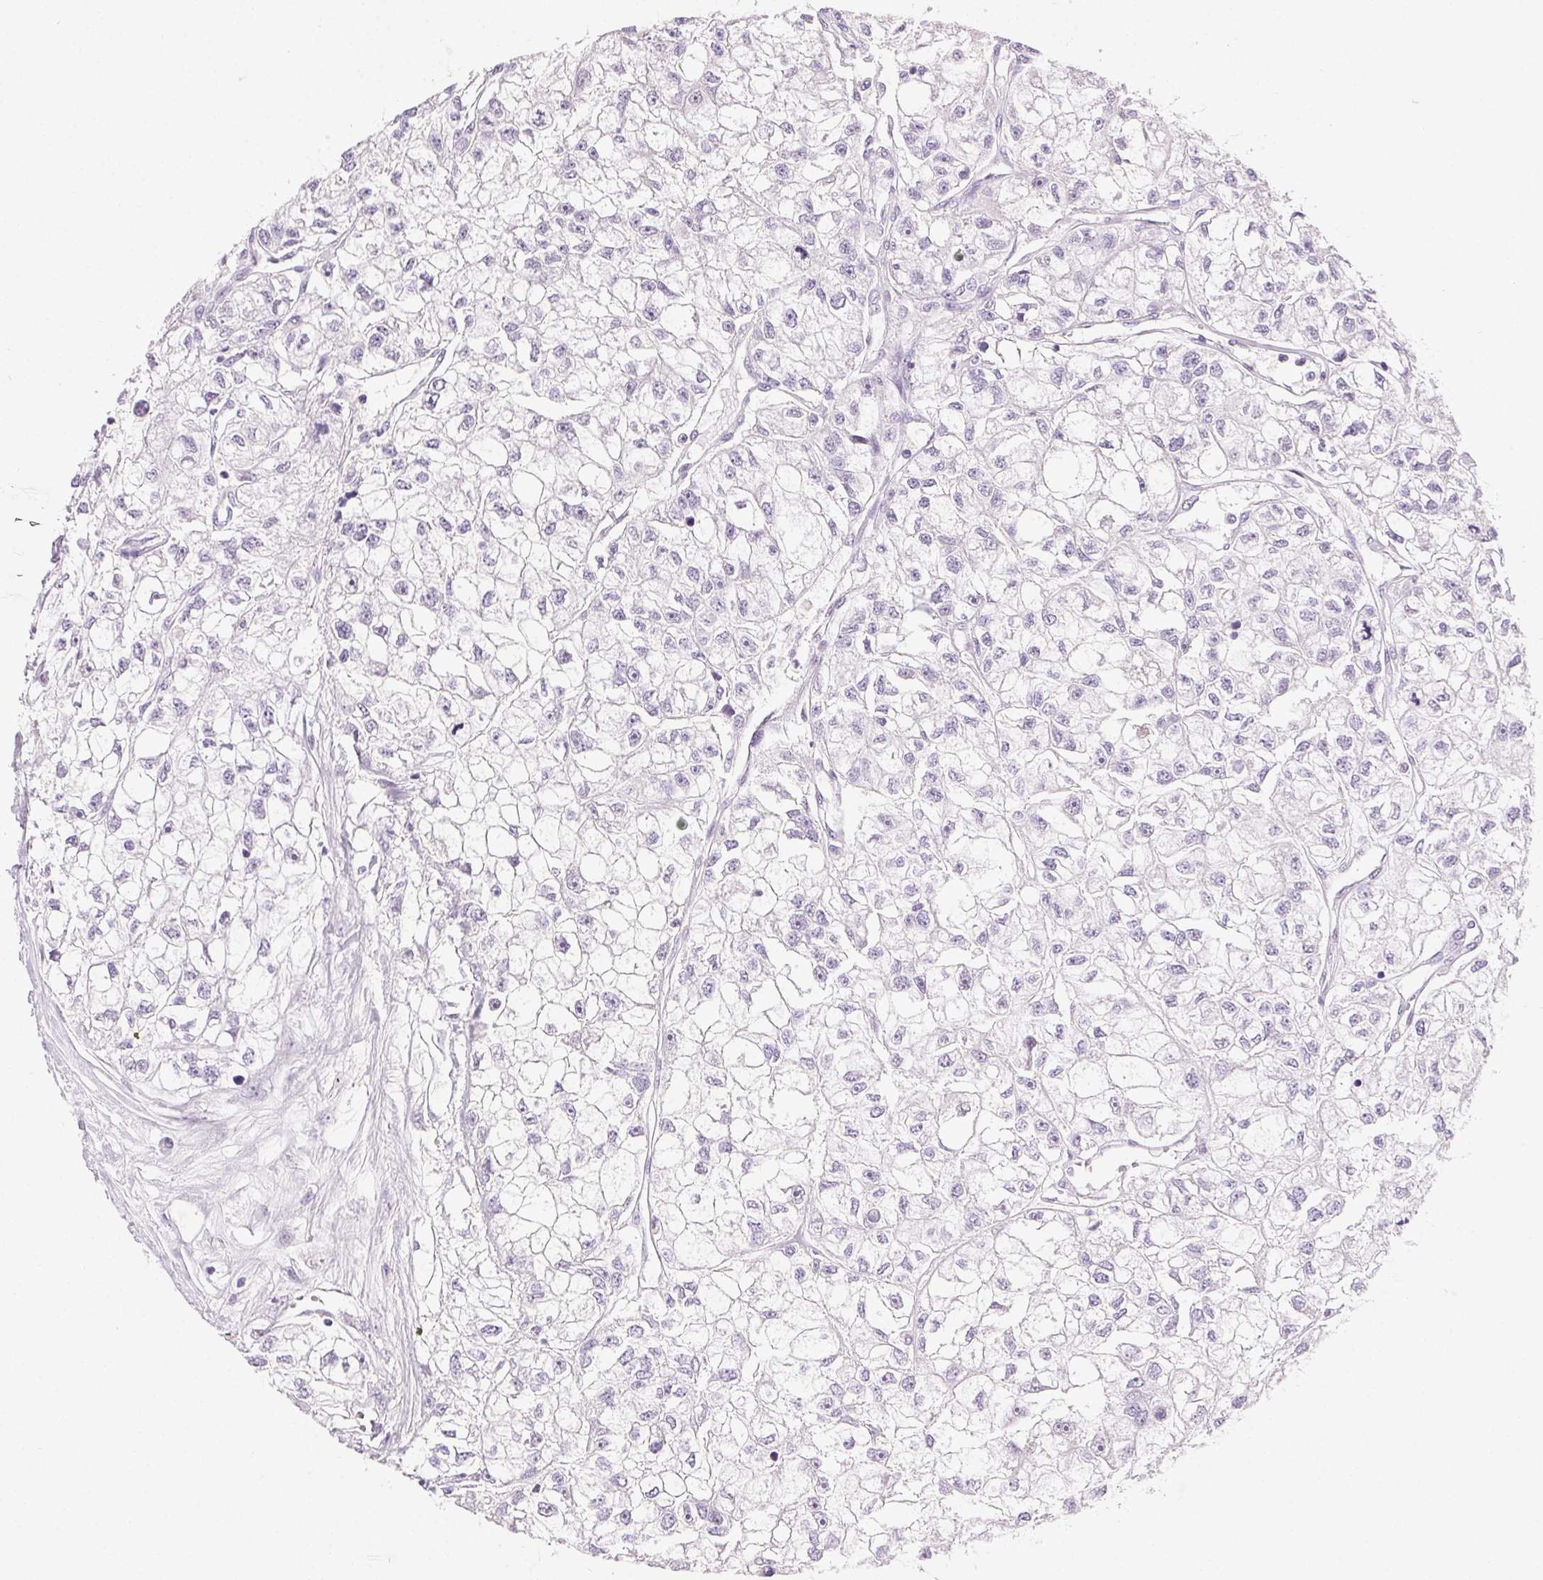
{"staining": {"intensity": "negative", "quantity": "none", "location": "none"}, "tissue": "renal cancer", "cell_type": "Tumor cells", "image_type": "cancer", "snomed": [{"axis": "morphology", "description": "Adenocarcinoma, NOS"}, {"axis": "topography", "description": "Kidney"}], "caption": "IHC of human renal adenocarcinoma displays no staining in tumor cells.", "gene": "CLDN10", "patient": {"sex": "male", "age": 56}}